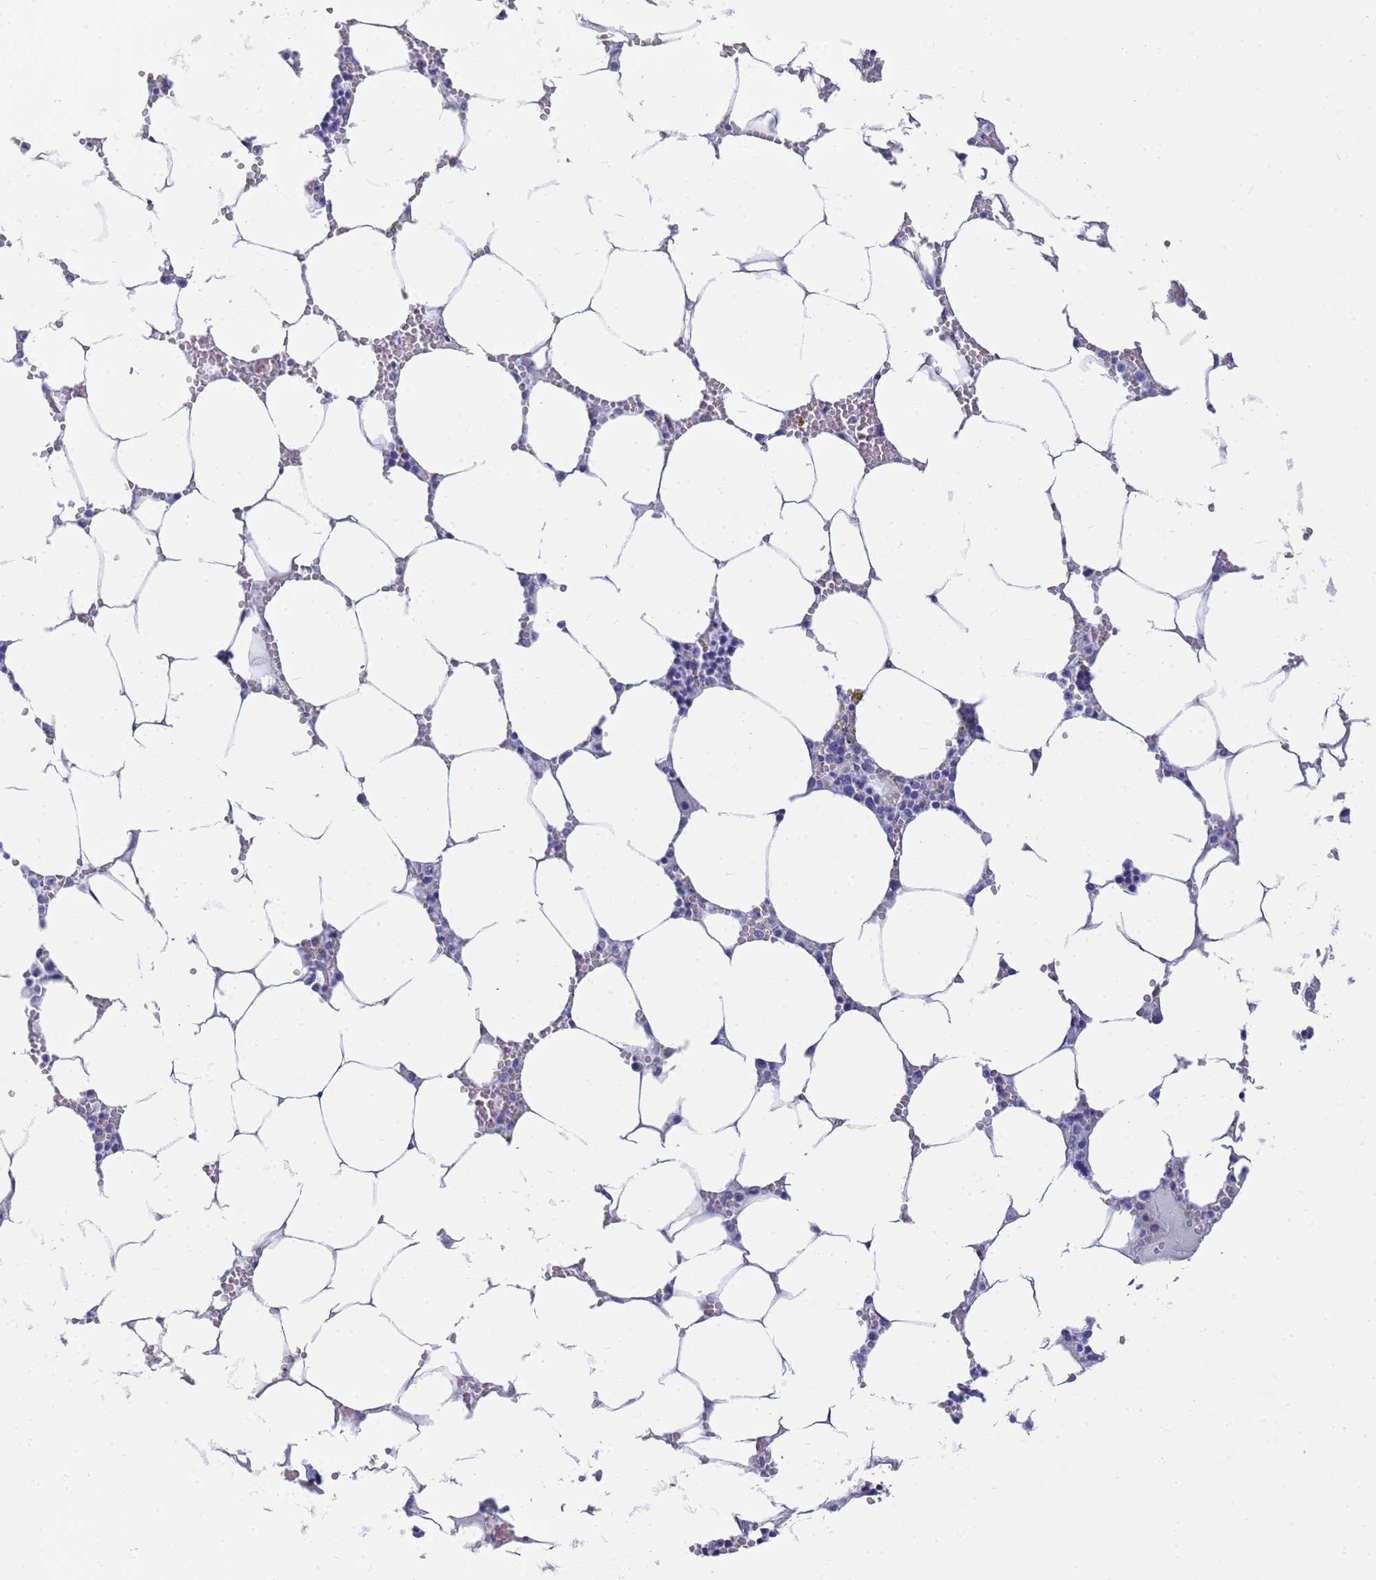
{"staining": {"intensity": "negative", "quantity": "none", "location": "none"}, "tissue": "bone marrow", "cell_type": "Hematopoietic cells", "image_type": "normal", "snomed": [{"axis": "morphology", "description": "Normal tissue, NOS"}, {"axis": "topography", "description": "Bone marrow"}], "caption": "Immunohistochemical staining of normal human bone marrow exhibits no significant staining in hematopoietic cells. (Immunohistochemistry (ihc), brightfield microscopy, high magnification).", "gene": "TM4SF4", "patient": {"sex": "male", "age": 70}}